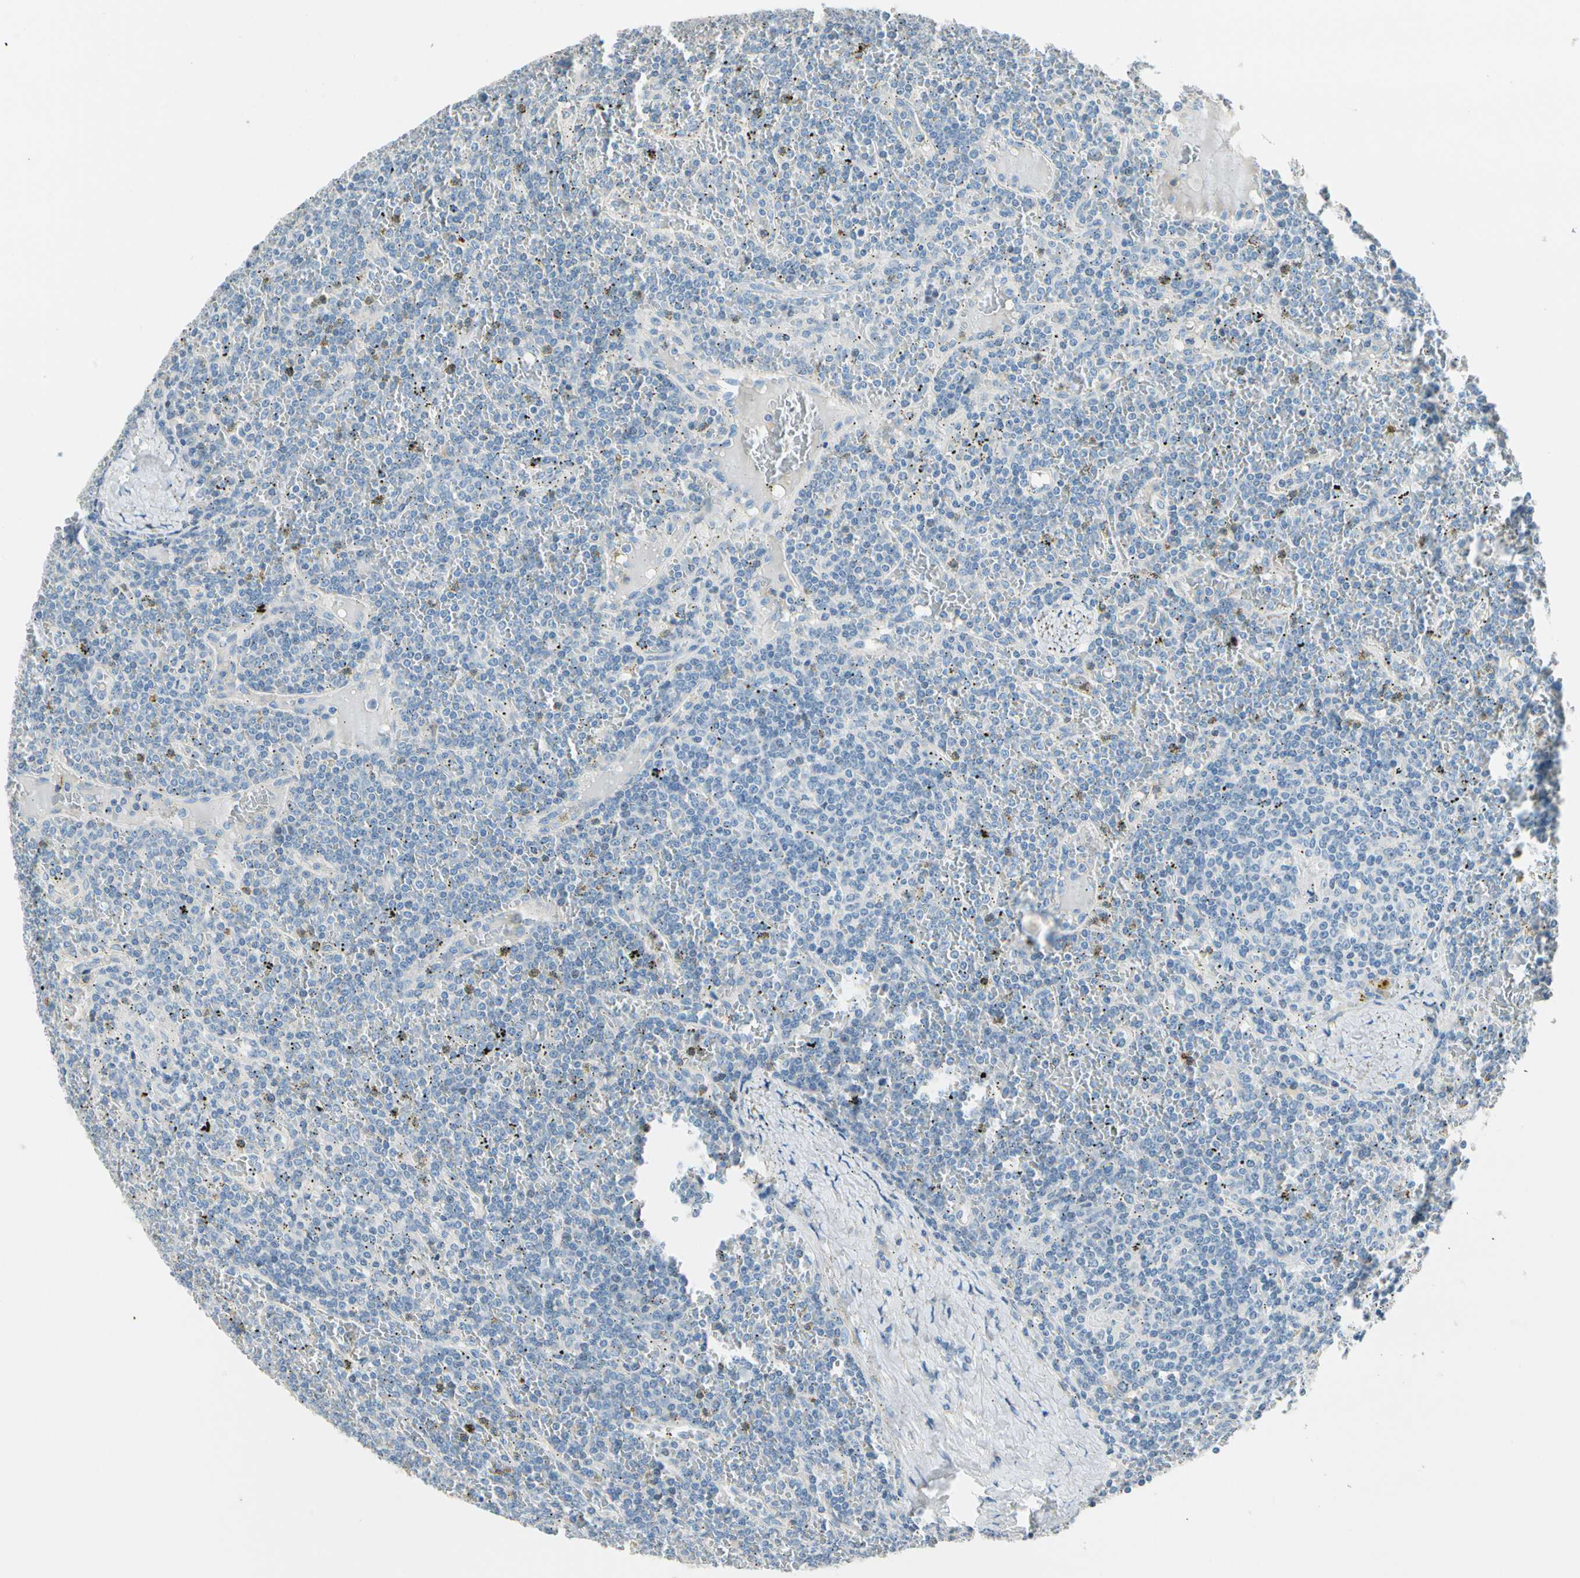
{"staining": {"intensity": "moderate", "quantity": "<25%", "location": "cytoplasmic/membranous"}, "tissue": "lymphoma", "cell_type": "Tumor cells", "image_type": "cancer", "snomed": [{"axis": "morphology", "description": "Malignant lymphoma, non-Hodgkin's type, Low grade"}, {"axis": "topography", "description": "Spleen"}], "caption": "Immunohistochemistry (IHC) staining of lymphoma, which shows low levels of moderate cytoplasmic/membranous staining in about <25% of tumor cells indicating moderate cytoplasmic/membranous protein staining. The staining was performed using DAB (3,3'-diaminobenzidine) (brown) for protein detection and nuclei were counterstained in hematoxylin (blue).", "gene": "STK40", "patient": {"sex": "female", "age": 19}}